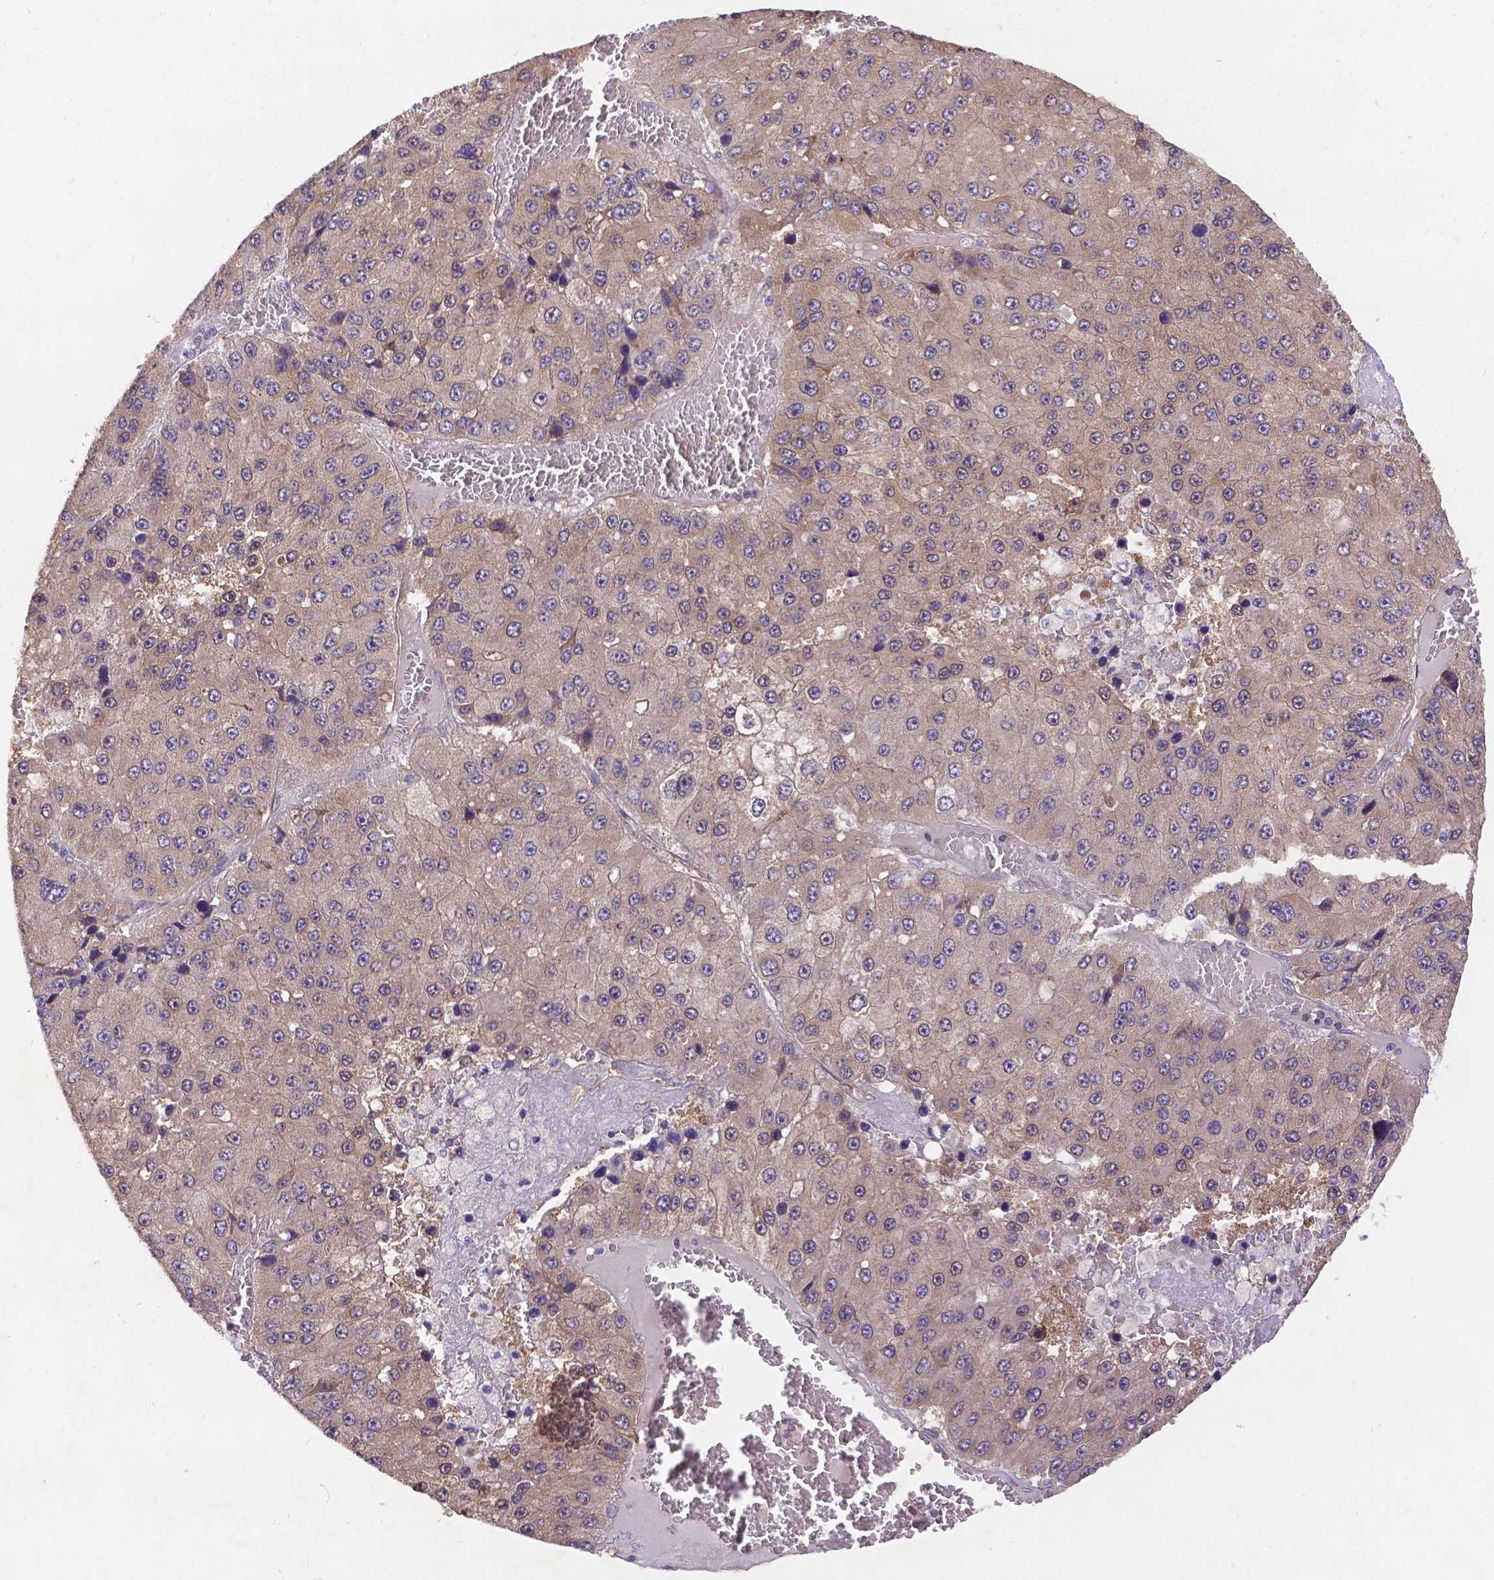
{"staining": {"intensity": "weak", "quantity": "25%-75%", "location": "cytoplasmic/membranous"}, "tissue": "liver cancer", "cell_type": "Tumor cells", "image_type": "cancer", "snomed": [{"axis": "morphology", "description": "Carcinoma, Hepatocellular, NOS"}, {"axis": "topography", "description": "Liver"}], "caption": "Protein staining of liver cancer tissue displays weak cytoplasmic/membranous positivity in about 25%-75% of tumor cells.", "gene": "DENND6A", "patient": {"sex": "female", "age": 73}}